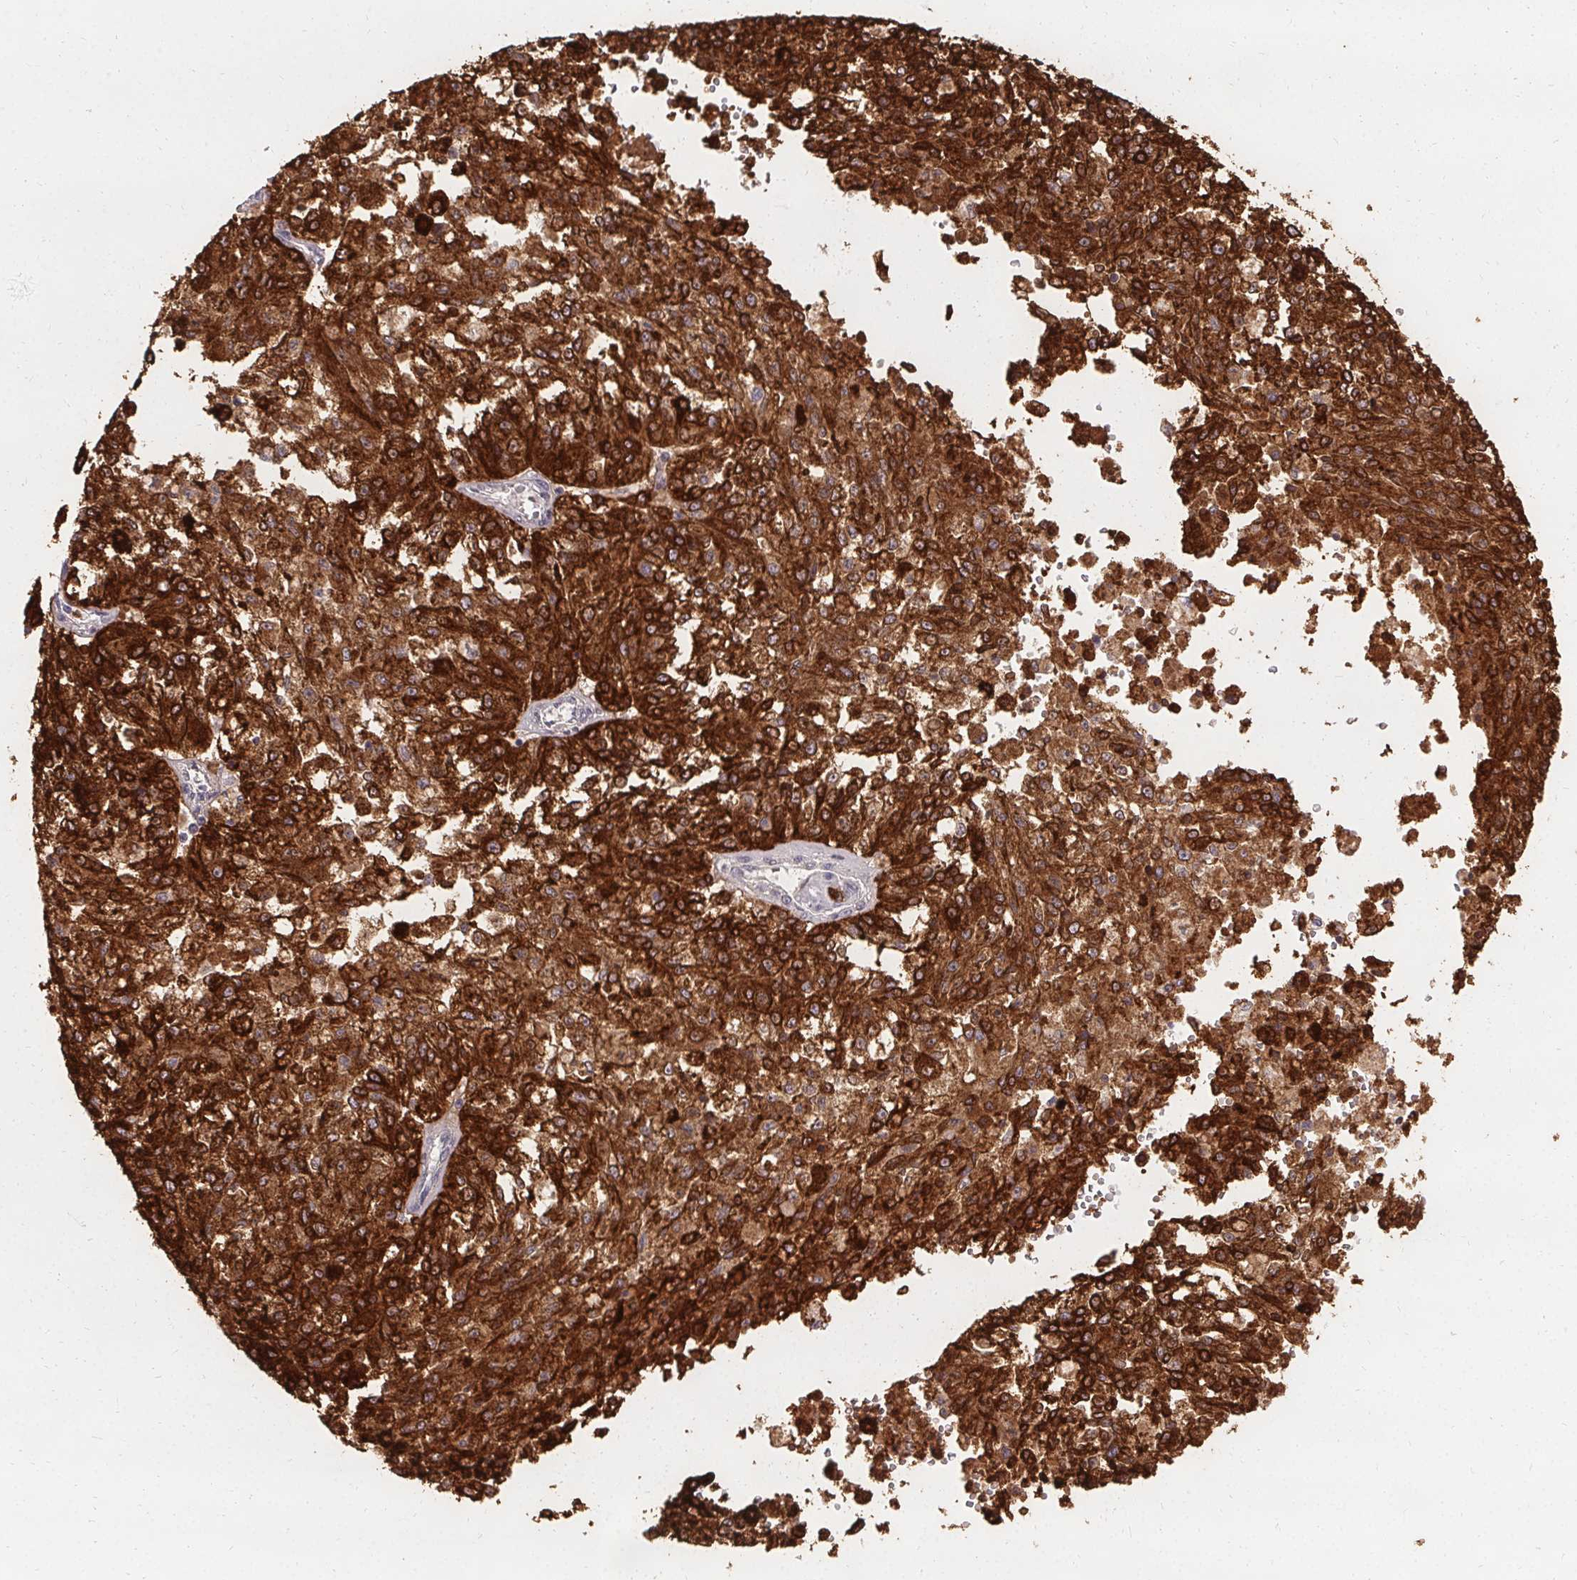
{"staining": {"intensity": "strong", "quantity": ">75%", "location": "cytoplasmic/membranous"}, "tissue": "melanoma", "cell_type": "Tumor cells", "image_type": "cancer", "snomed": [{"axis": "morphology", "description": "Malignant melanoma, Metastatic site"}, {"axis": "topography", "description": "Lymph node"}], "caption": "High-power microscopy captured an IHC image of melanoma, revealing strong cytoplasmic/membranous staining in approximately >75% of tumor cells.", "gene": "PMEL", "patient": {"sex": "female", "age": 64}}